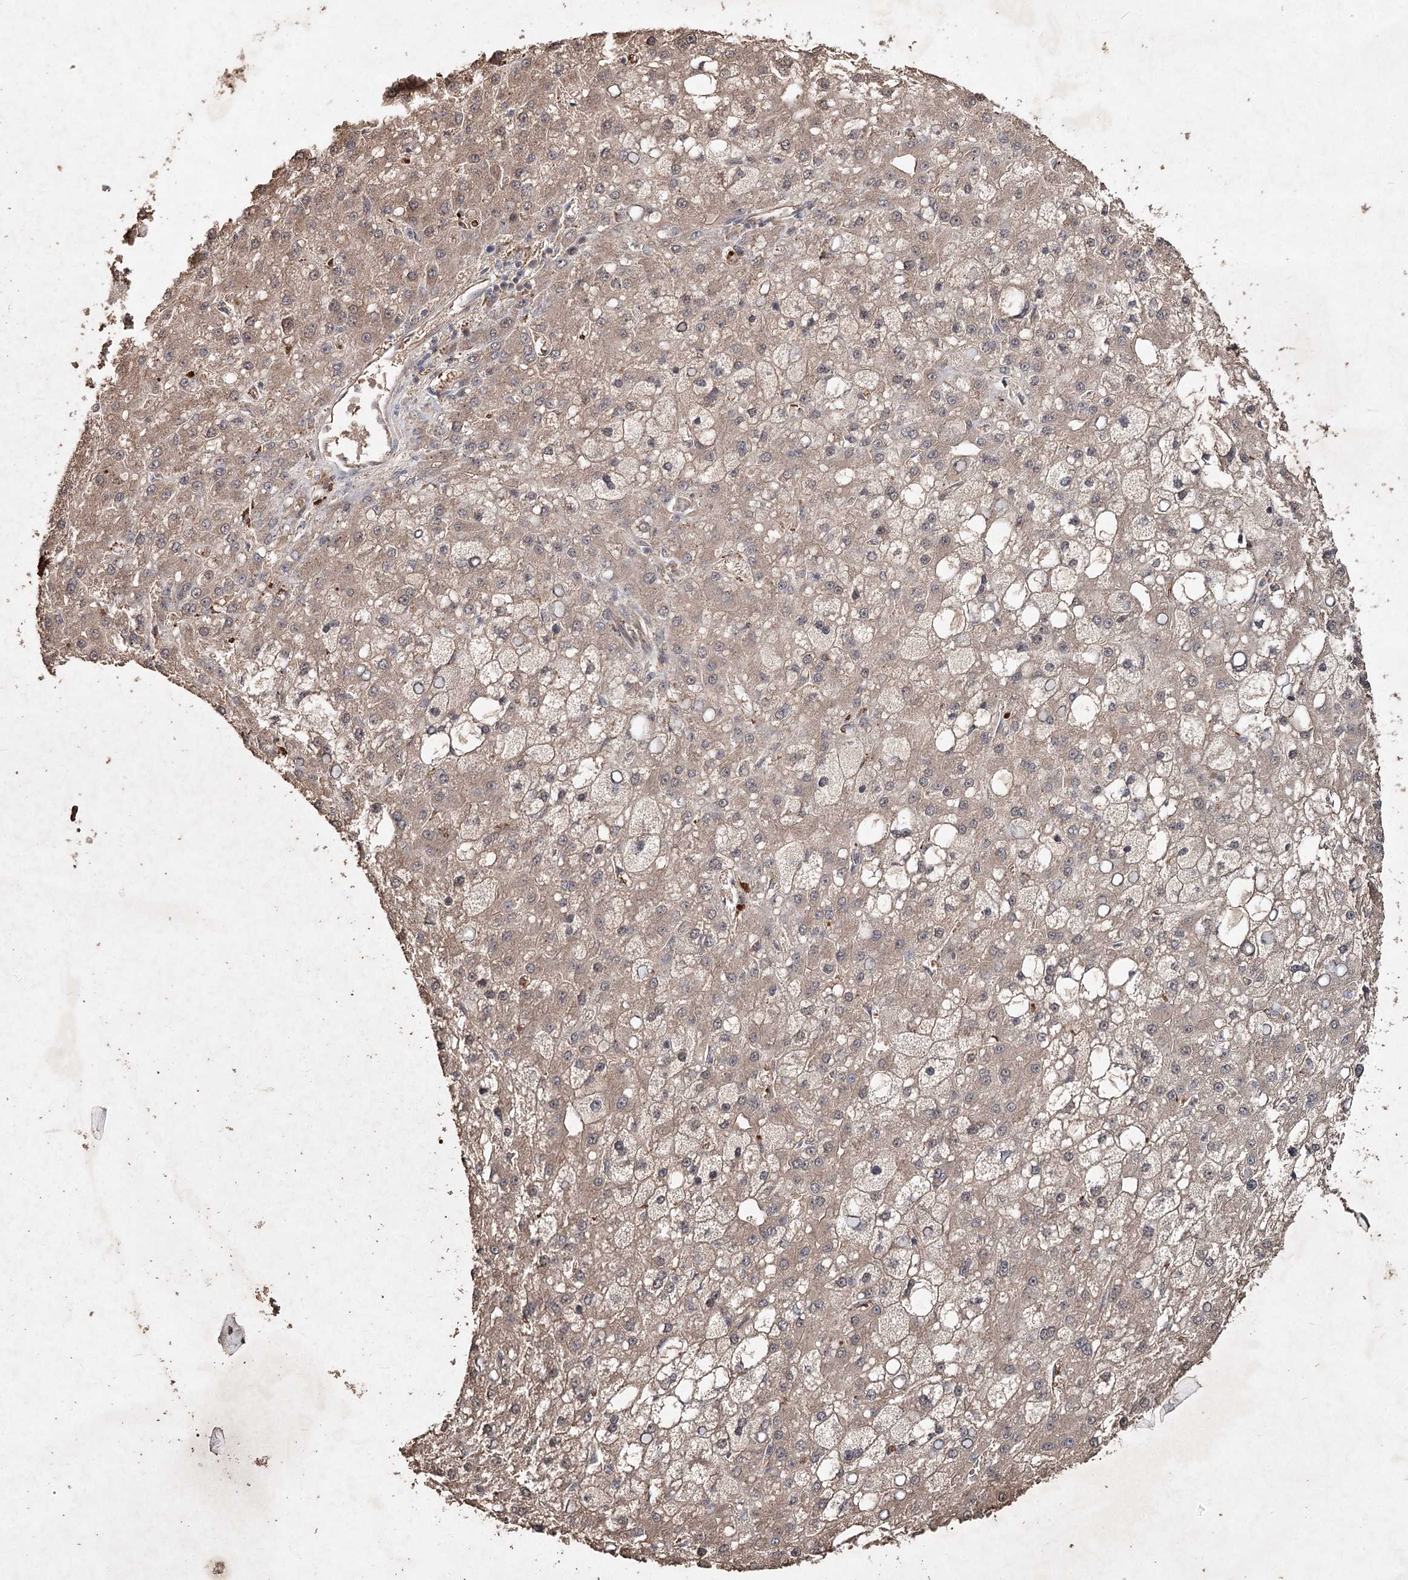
{"staining": {"intensity": "weak", "quantity": "25%-75%", "location": "cytoplasmic/membranous"}, "tissue": "liver cancer", "cell_type": "Tumor cells", "image_type": "cancer", "snomed": [{"axis": "morphology", "description": "Carcinoma, Hepatocellular, NOS"}, {"axis": "topography", "description": "Liver"}], "caption": "The image demonstrates immunohistochemical staining of liver cancer (hepatocellular carcinoma). There is weak cytoplasmic/membranous staining is appreciated in approximately 25%-75% of tumor cells. The staining was performed using DAB to visualize the protein expression in brown, while the nuclei were stained in blue with hematoxylin (Magnification: 20x).", "gene": "FBXO7", "patient": {"sex": "male", "age": 67}}